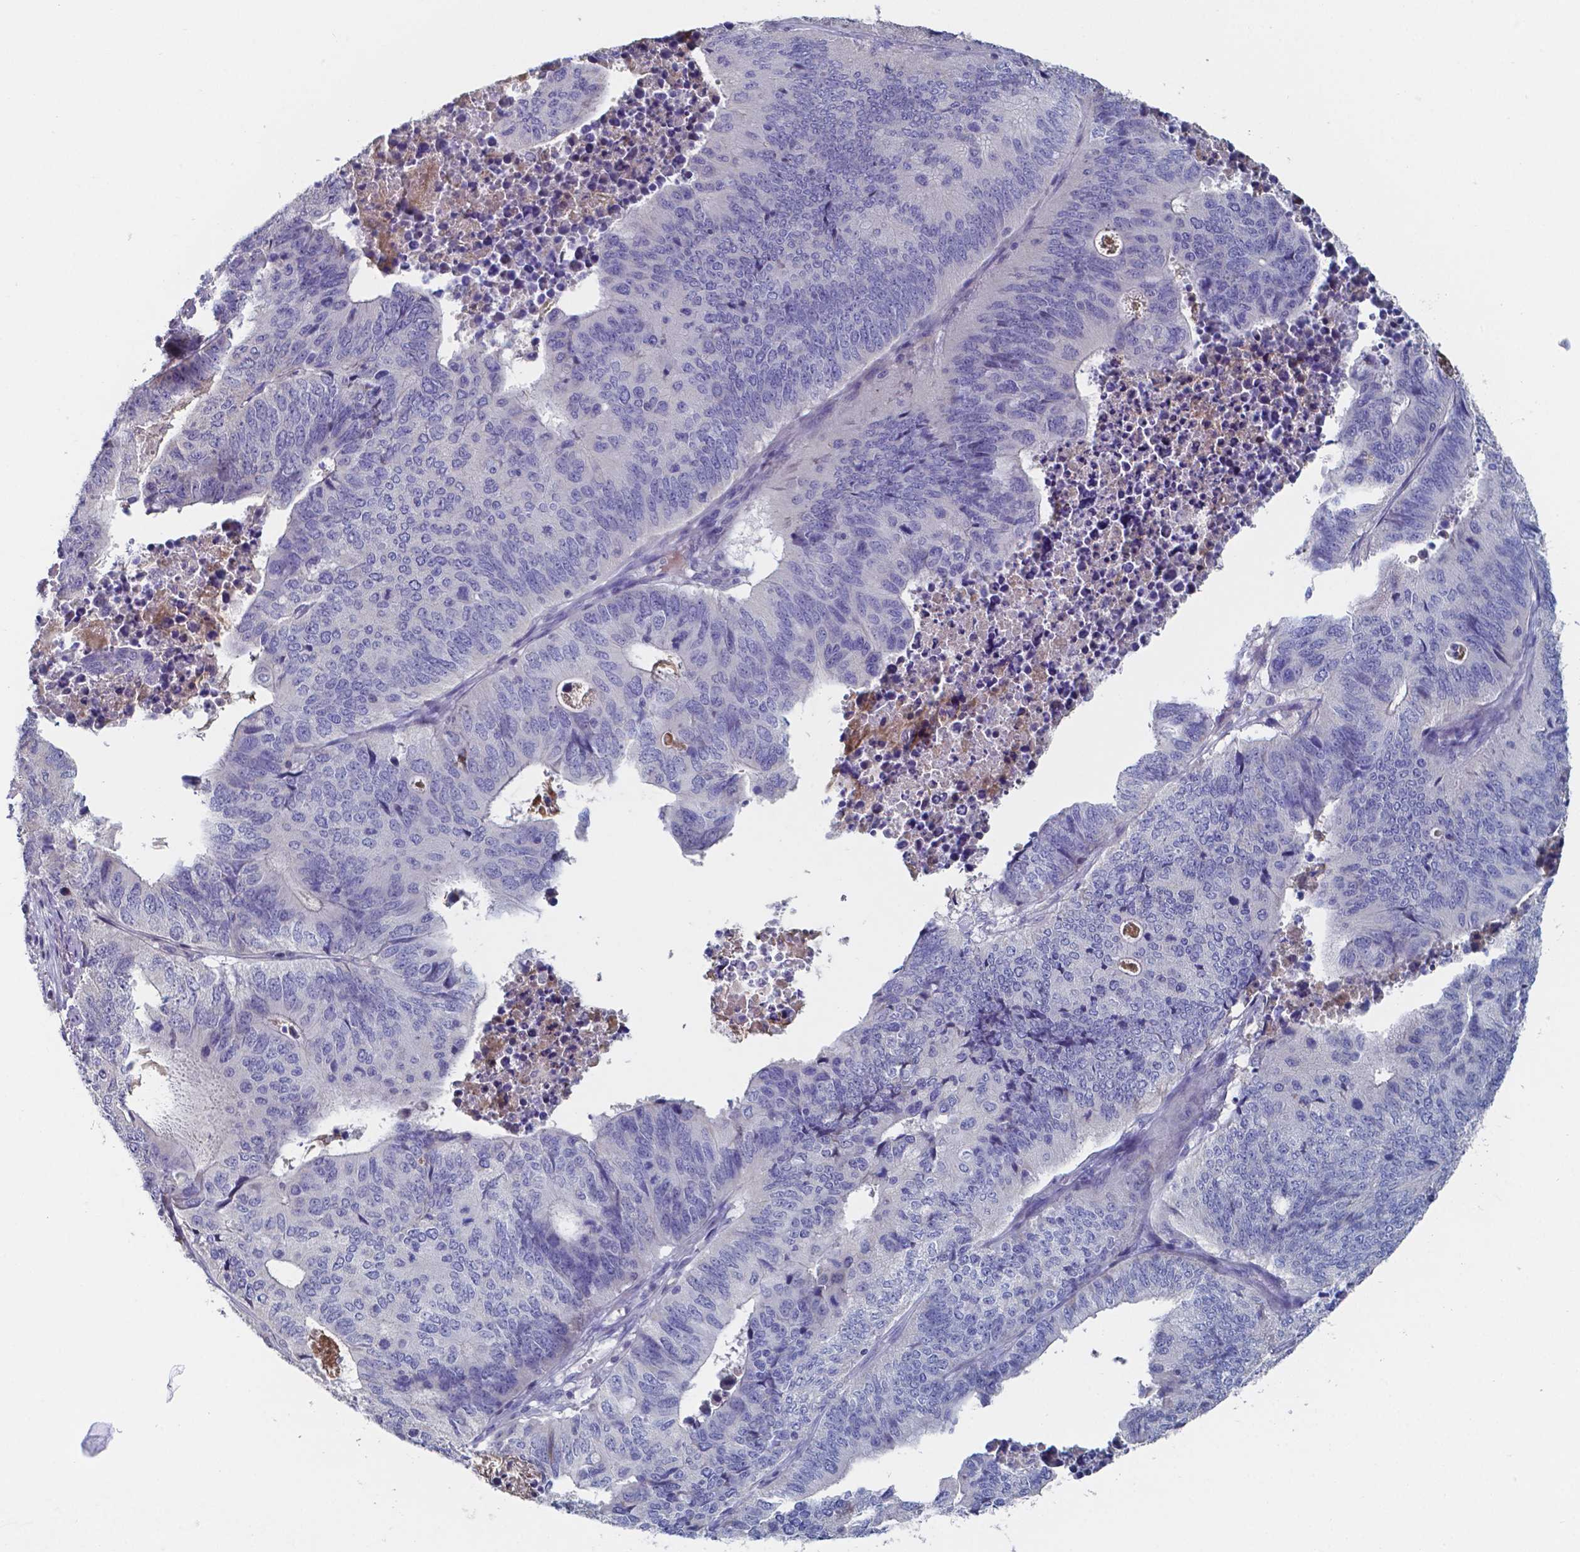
{"staining": {"intensity": "negative", "quantity": "none", "location": "none"}, "tissue": "stomach cancer", "cell_type": "Tumor cells", "image_type": "cancer", "snomed": [{"axis": "morphology", "description": "Adenocarcinoma, NOS"}, {"axis": "topography", "description": "Stomach, upper"}], "caption": "This is a micrograph of immunohistochemistry staining of stomach cancer (adenocarcinoma), which shows no staining in tumor cells.", "gene": "BTBD17", "patient": {"sex": "female", "age": 67}}